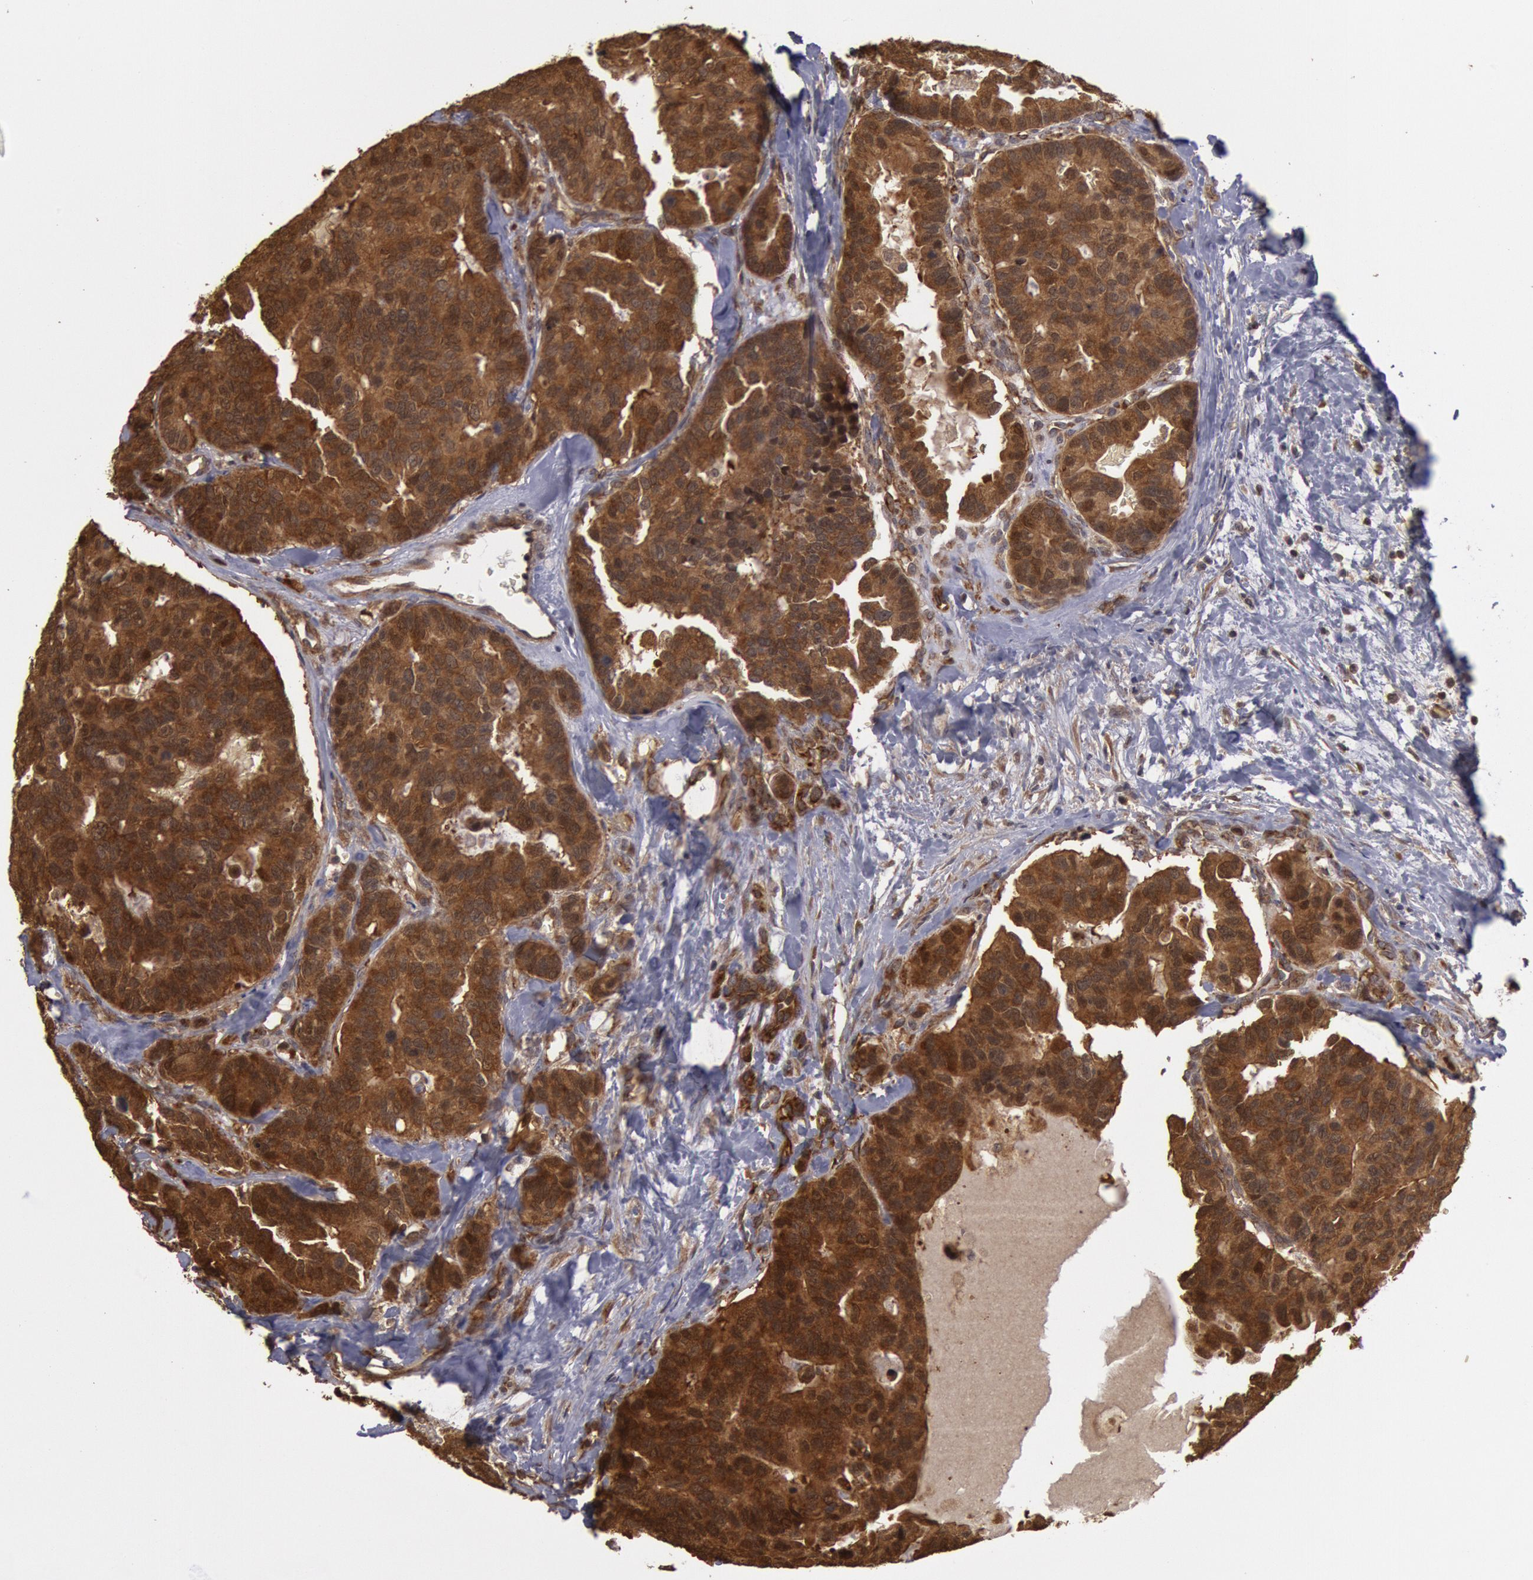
{"staining": {"intensity": "strong", "quantity": ">75%", "location": "cytoplasmic/membranous,nuclear"}, "tissue": "breast cancer", "cell_type": "Tumor cells", "image_type": "cancer", "snomed": [{"axis": "morphology", "description": "Duct carcinoma"}, {"axis": "topography", "description": "Breast"}], "caption": "An IHC photomicrograph of tumor tissue is shown. Protein staining in brown highlights strong cytoplasmic/membranous and nuclear positivity in breast cancer (invasive ductal carcinoma) within tumor cells.", "gene": "USP14", "patient": {"sex": "female", "age": 69}}